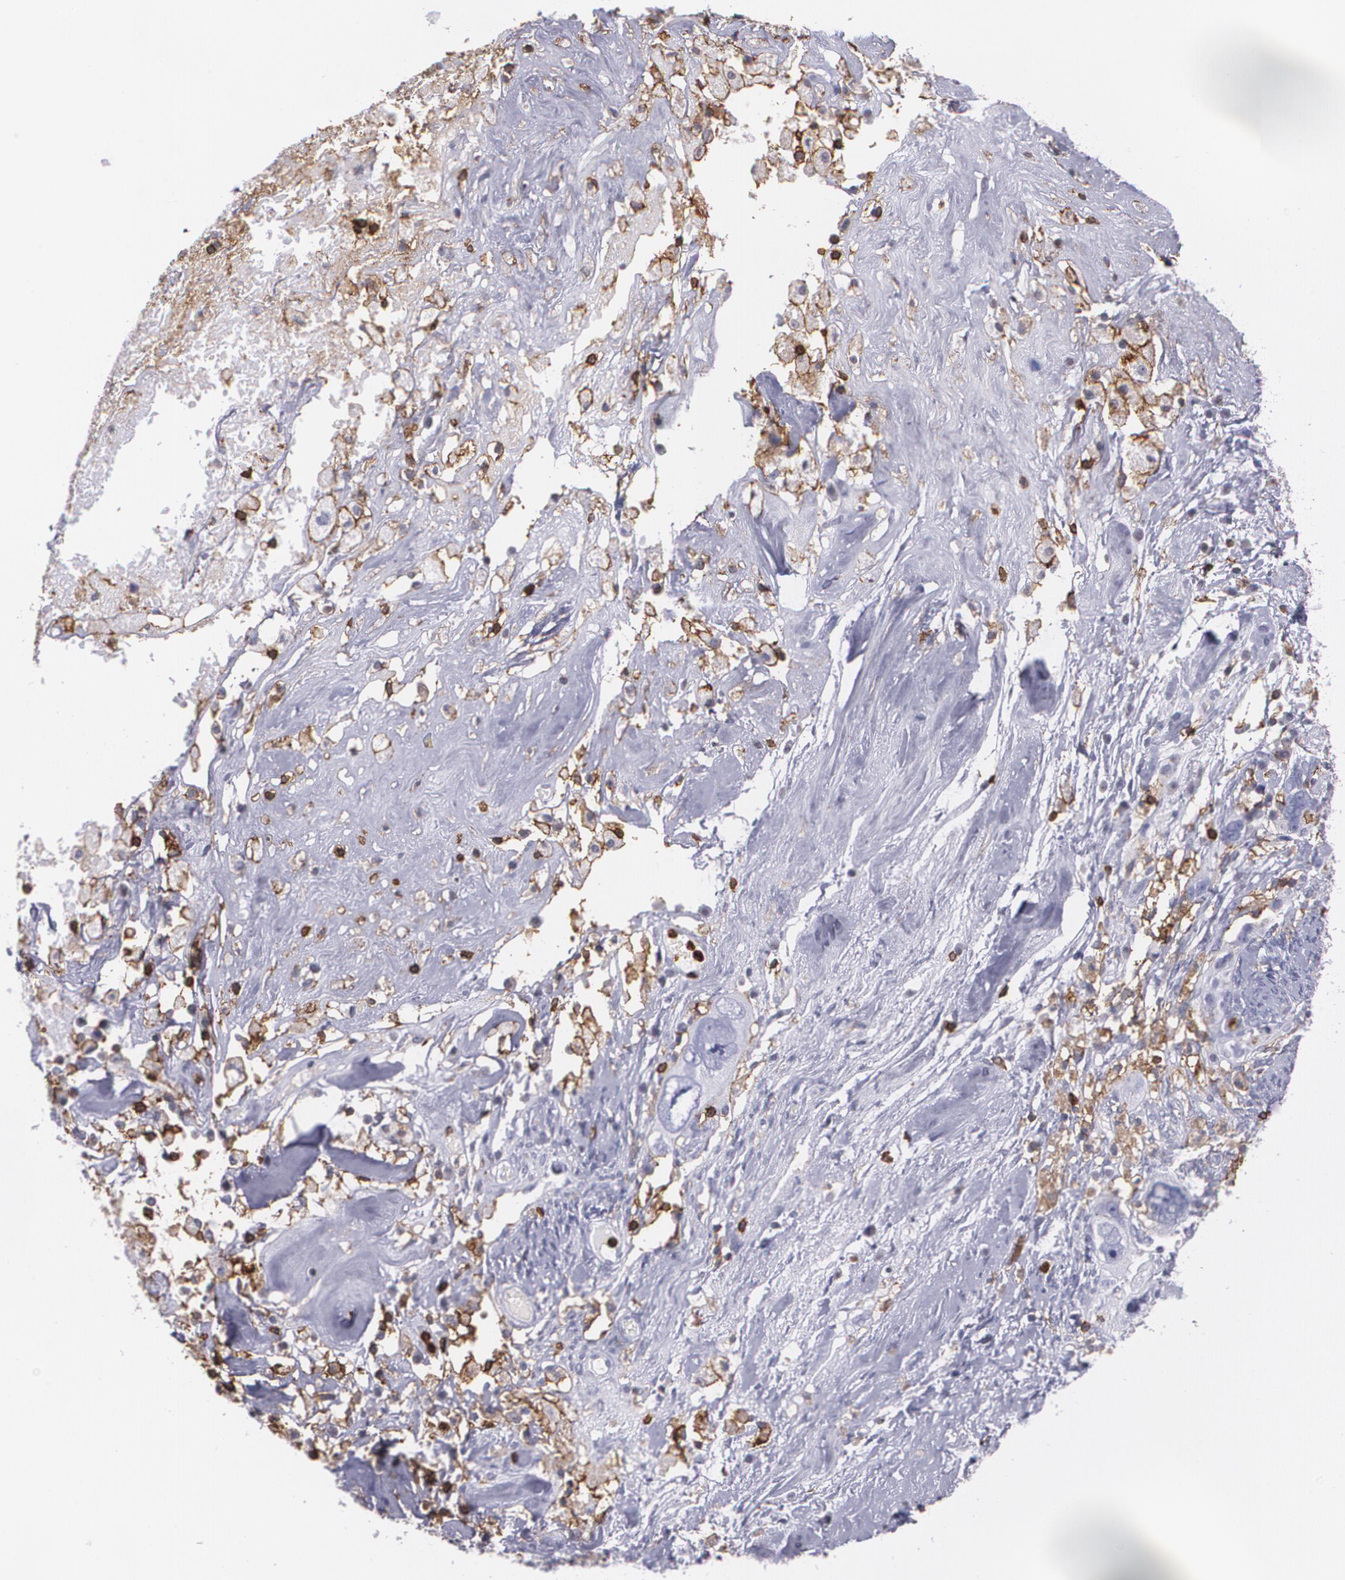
{"staining": {"intensity": "negative", "quantity": "none", "location": "none"}, "tissue": "ovarian cancer", "cell_type": "Tumor cells", "image_type": "cancer", "snomed": [{"axis": "morphology", "description": "Normal tissue, NOS"}, {"axis": "morphology", "description": "Cystadenocarcinoma, serous, NOS"}, {"axis": "topography", "description": "Ovary"}], "caption": "DAB (3,3'-diaminobenzidine) immunohistochemical staining of human serous cystadenocarcinoma (ovarian) demonstrates no significant expression in tumor cells.", "gene": "PTPRC", "patient": {"sex": "female", "age": 62}}